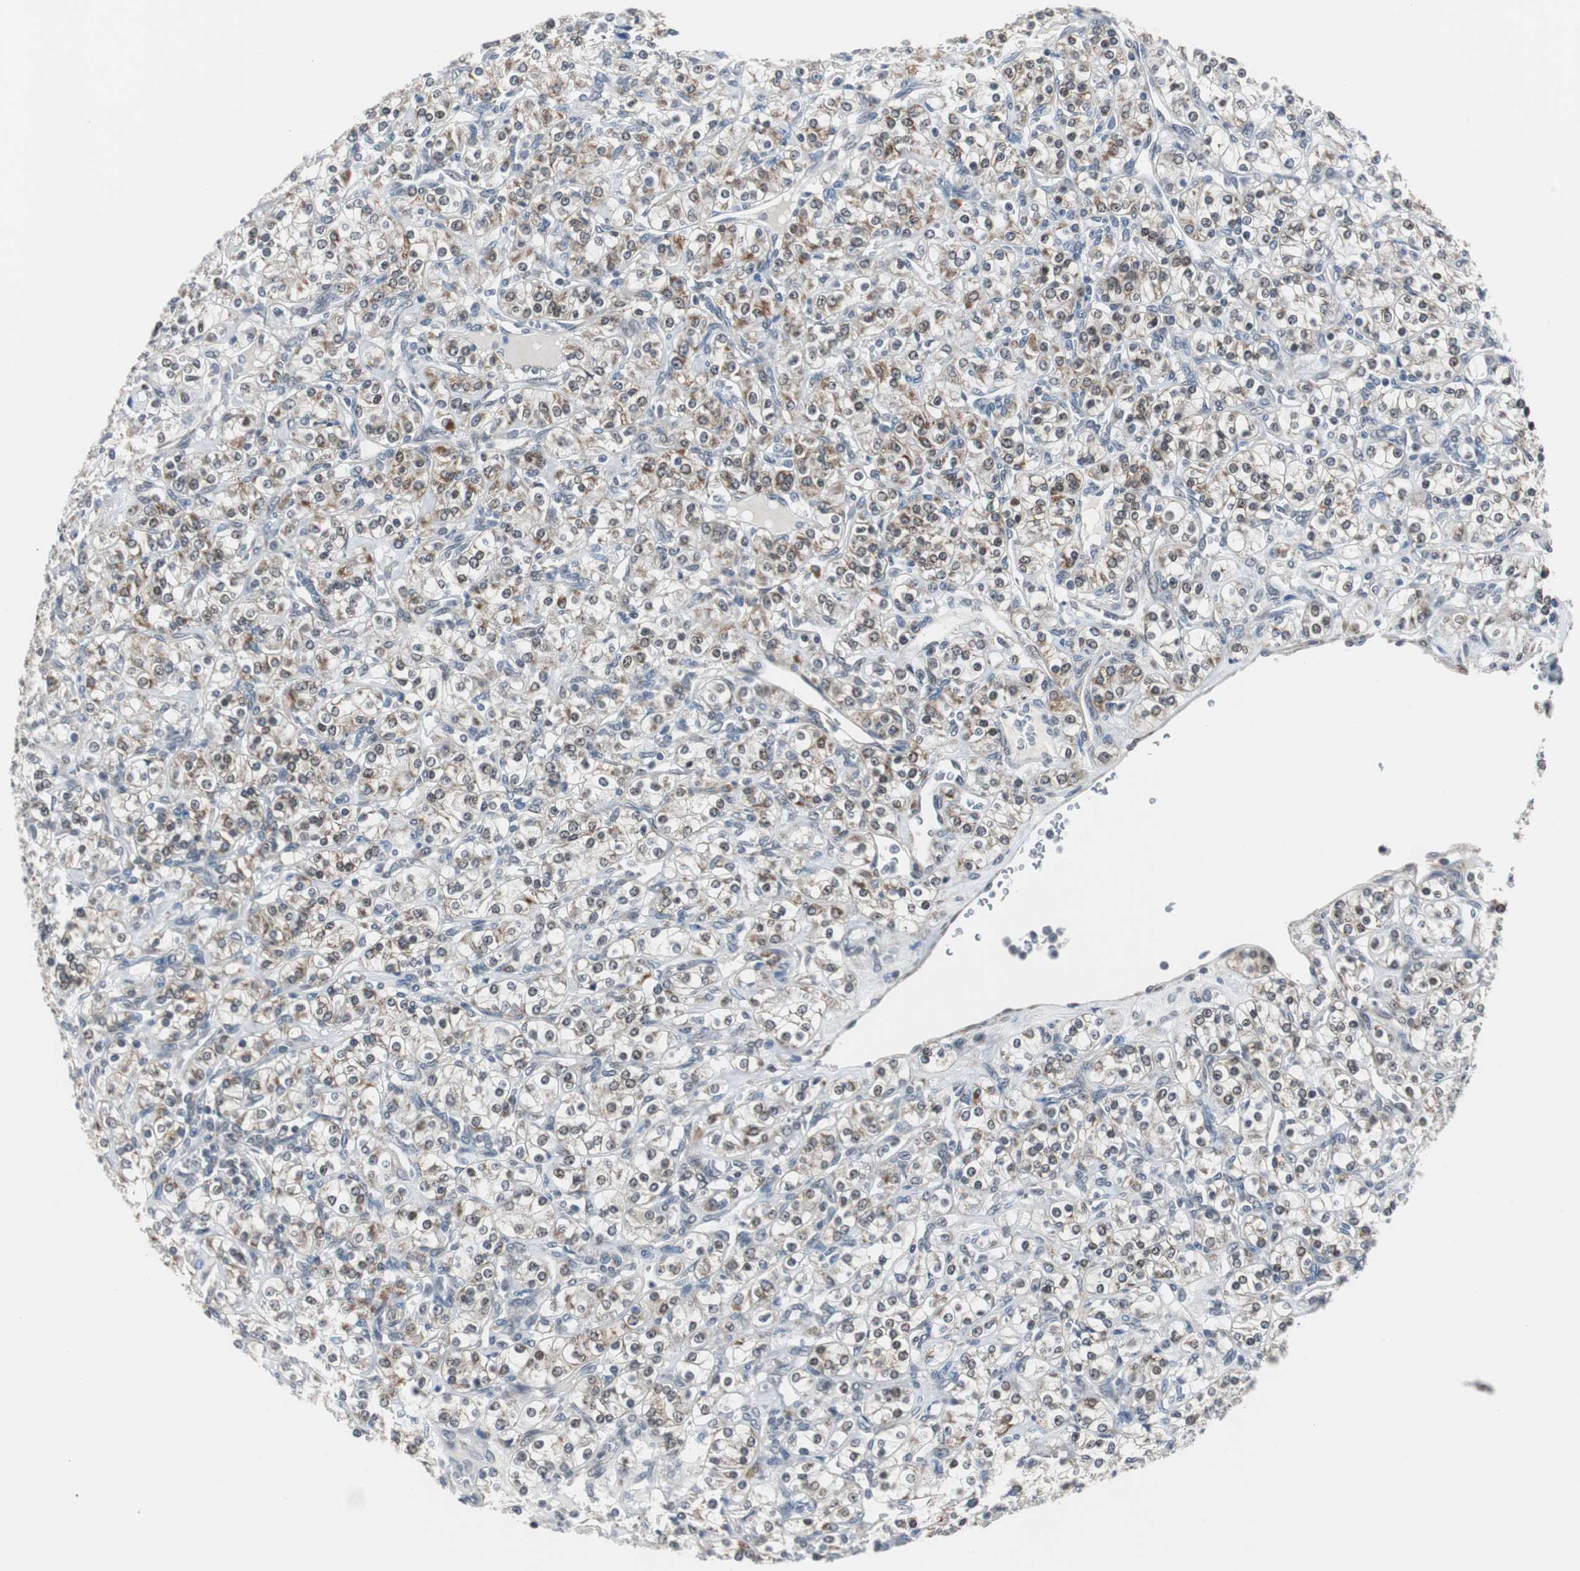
{"staining": {"intensity": "moderate", "quantity": "25%-75%", "location": "cytoplasmic/membranous"}, "tissue": "renal cancer", "cell_type": "Tumor cells", "image_type": "cancer", "snomed": [{"axis": "morphology", "description": "Adenocarcinoma, NOS"}, {"axis": "topography", "description": "Kidney"}], "caption": "Immunohistochemical staining of renal cancer exhibits medium levels of moderate cytoplasmic/membranous expression in approximately 25%-75% of tumor cells. (brown staining indicates protein expression, while blue staining denotes nuclei).", "gene": "ZHX2", "patient": {"sex": "male", "age": 77}}